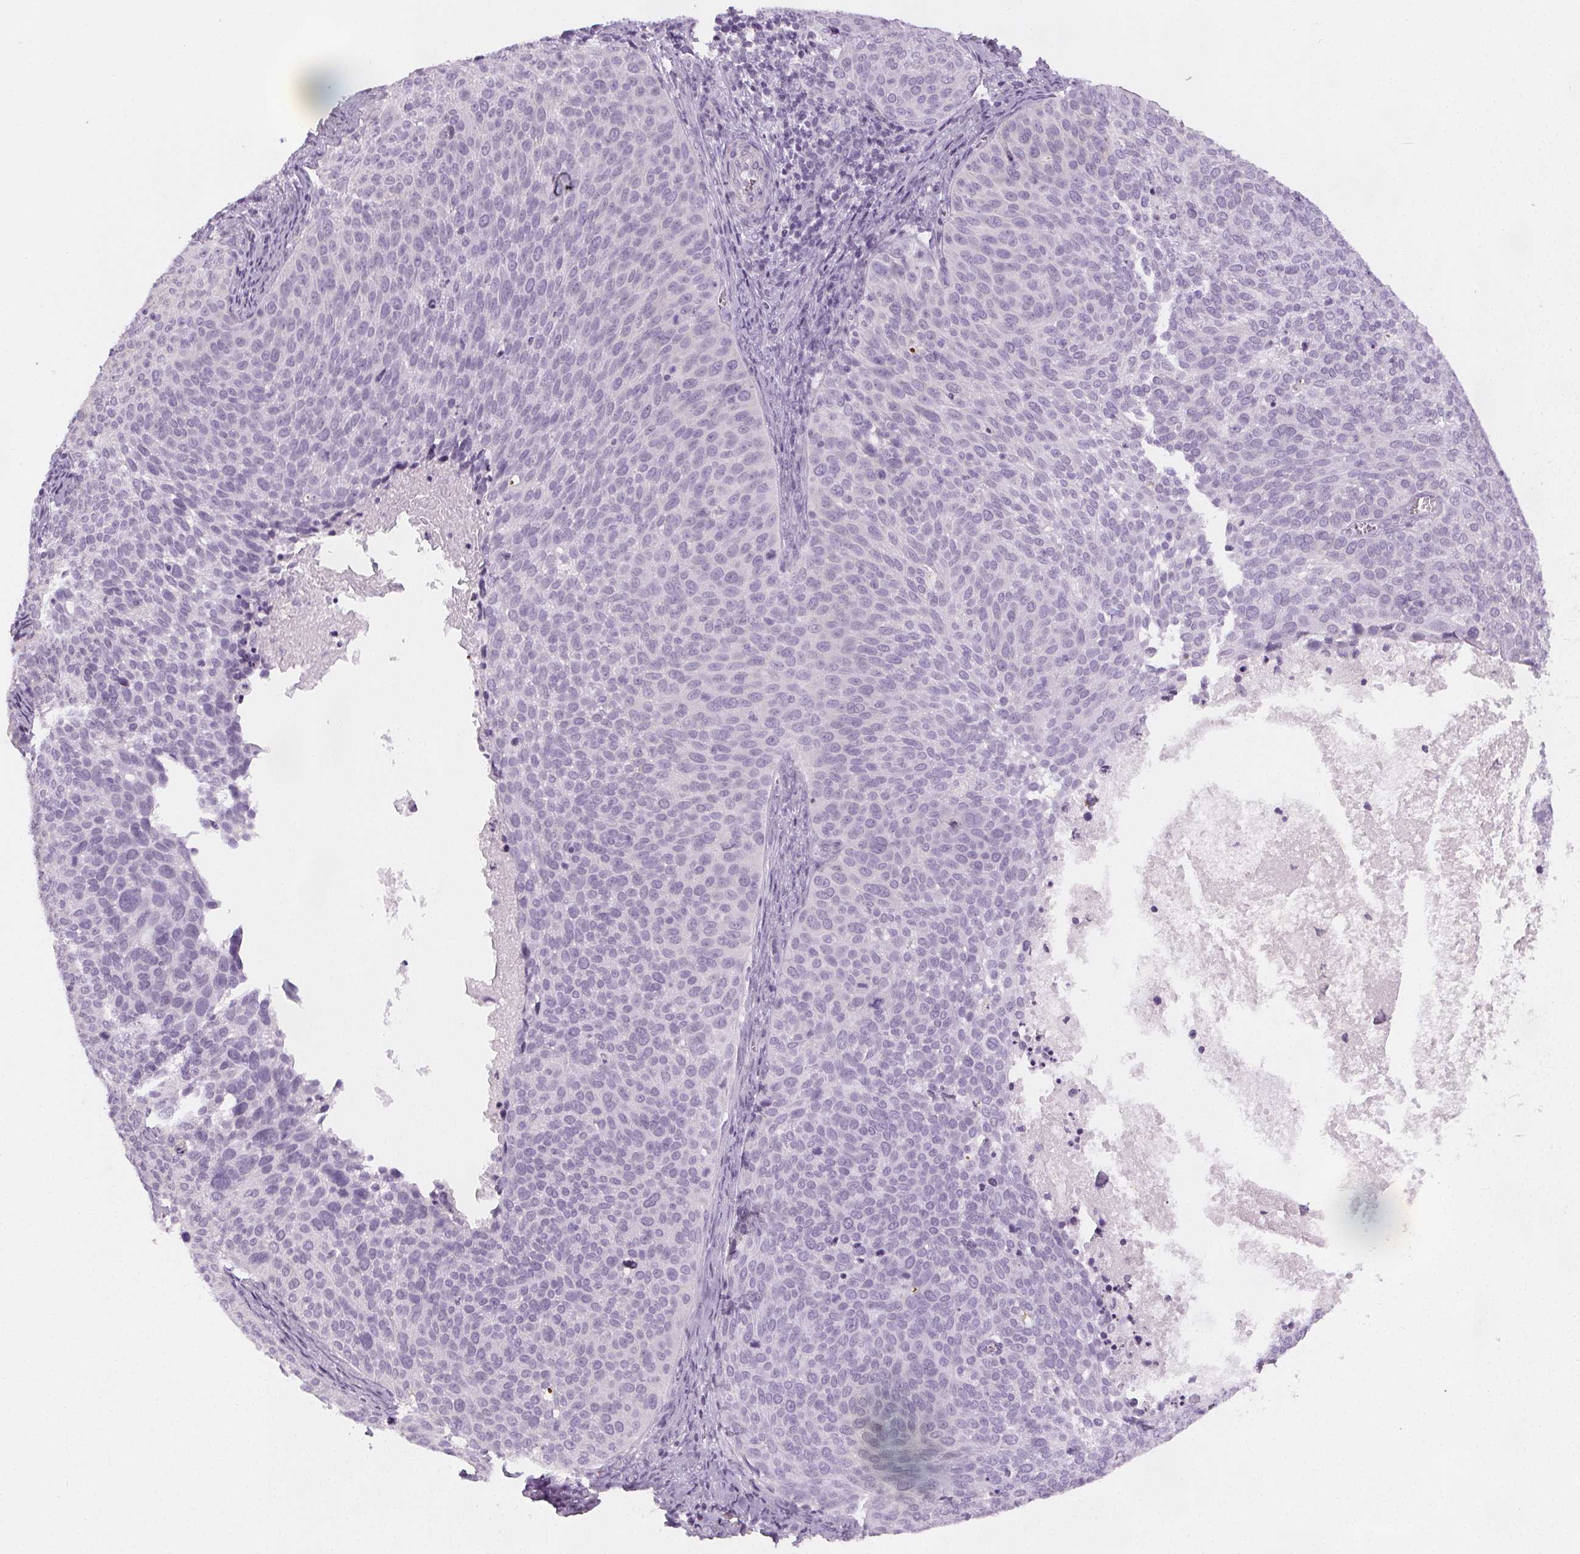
{"staining": {"intensity": "negative", "quantity": "none", "location": "none"}, "tissue": "cervical cancer", "cell_type": "Tumor cells", "image_type": "cancer", "snomed": [{"axis": "morphology", "description": "Squamous cell carcinoma, NOS"}, {"axis": "topography", "description": "Cervix"}], "caption": "The immunohistochemistry histopathology image has no significant expression in tumor cells of cervical cancer (squamous cell carcinoma) tissue.", "gene": "SLC5A12", "patient": {"sex": "female", "age": 39}}